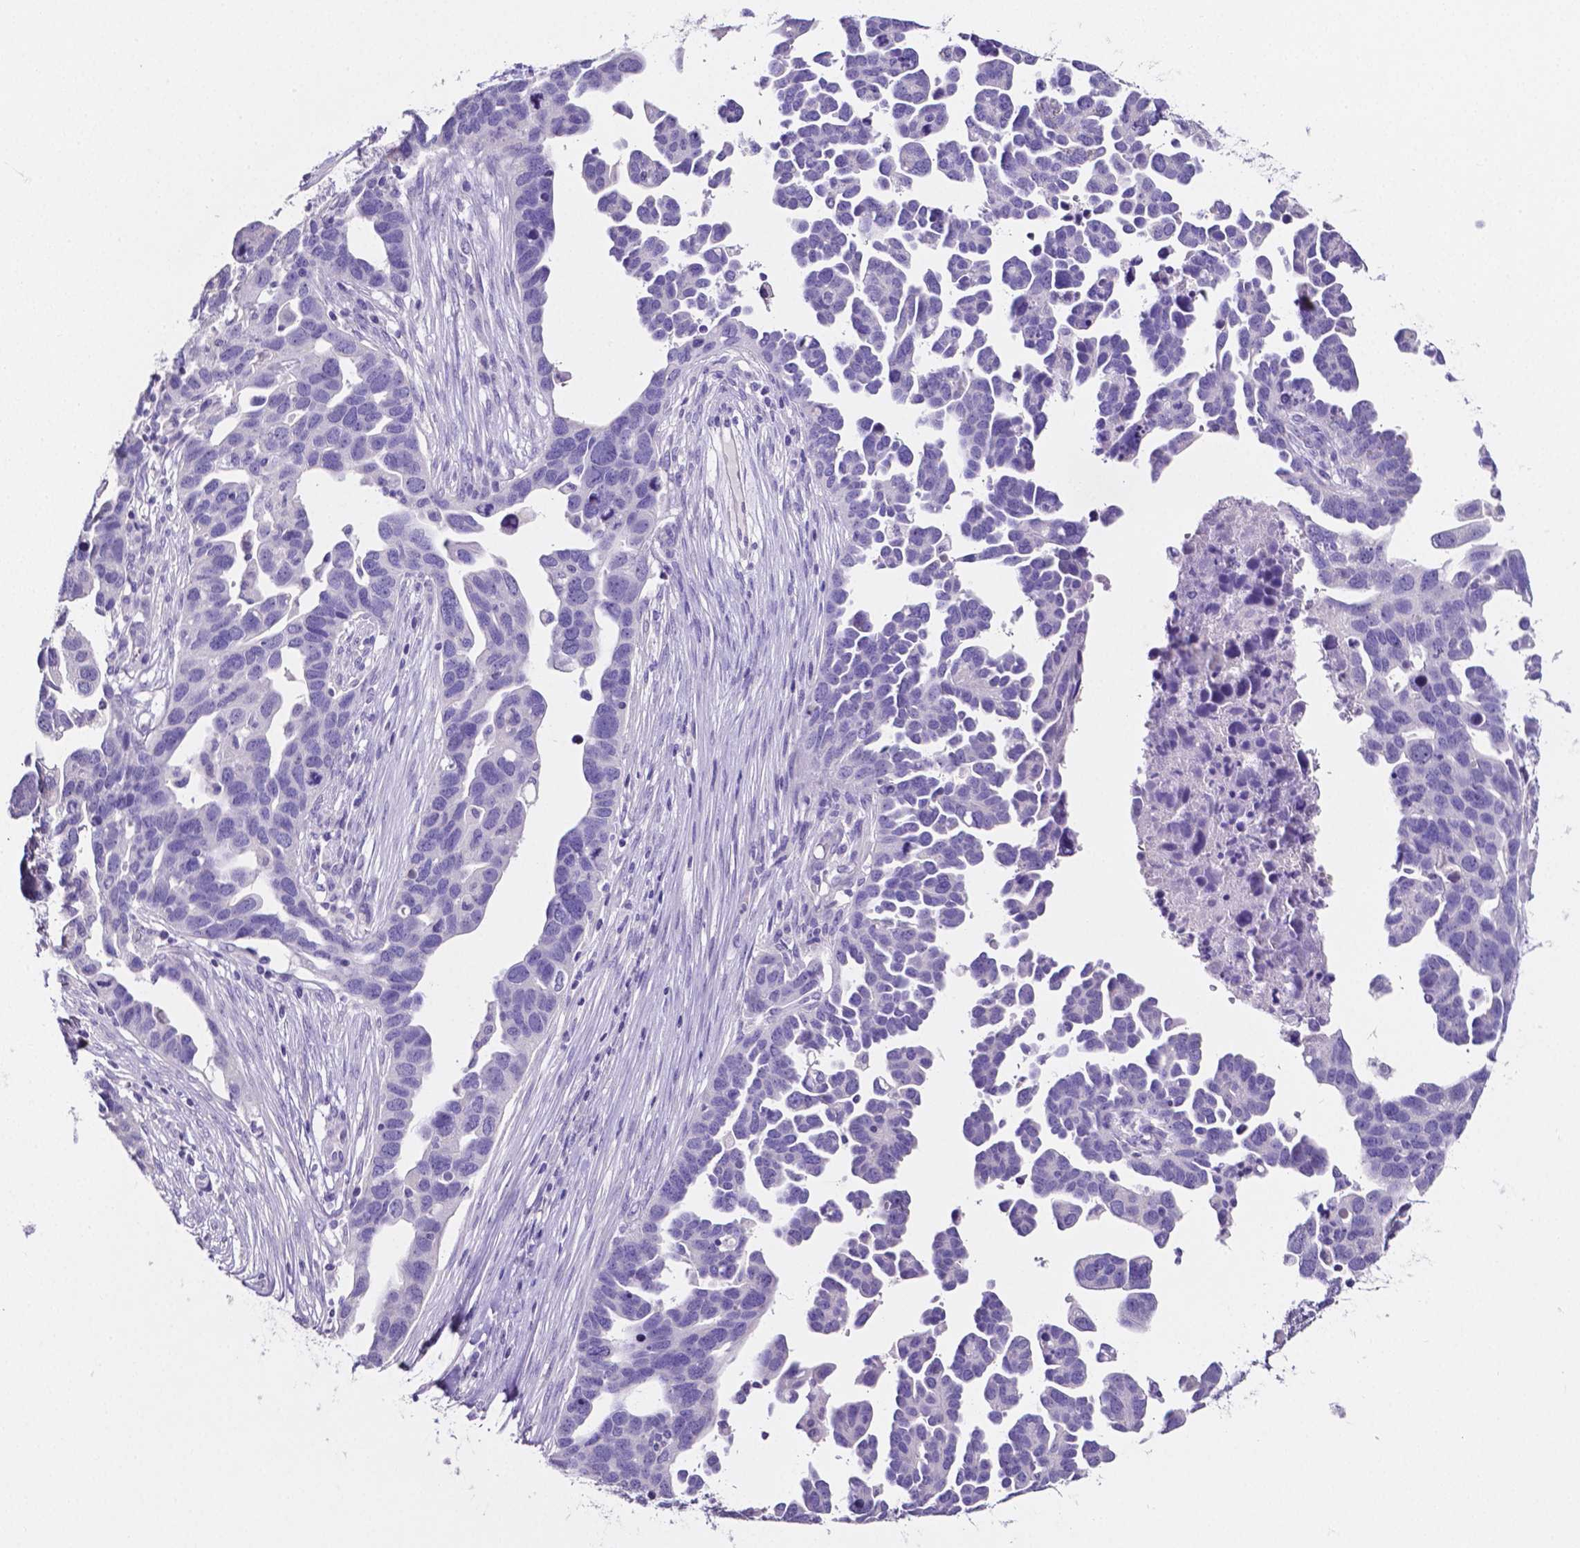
{"staining": {"intensity": "negative", "quantity": "none", "location": "none"}, "tissue": "ovarian cancer", "cell_type": "Tumor cells", "image_type": "cancer", "snomed": [{"axis": "morphology", "description": "Cystadenocarcinoma, serous, NOS"}, {"axis": "topography", "description": "Ovary"}], "caption": "High magnification brightfield microscopy of ovarian cancer stained with DAB (brown) and counterstained with hematoxylin (blue): tumor cells show no significant expression.", "gene": "SLC22A2", "patient": {"sex": "female", "age": 54}}